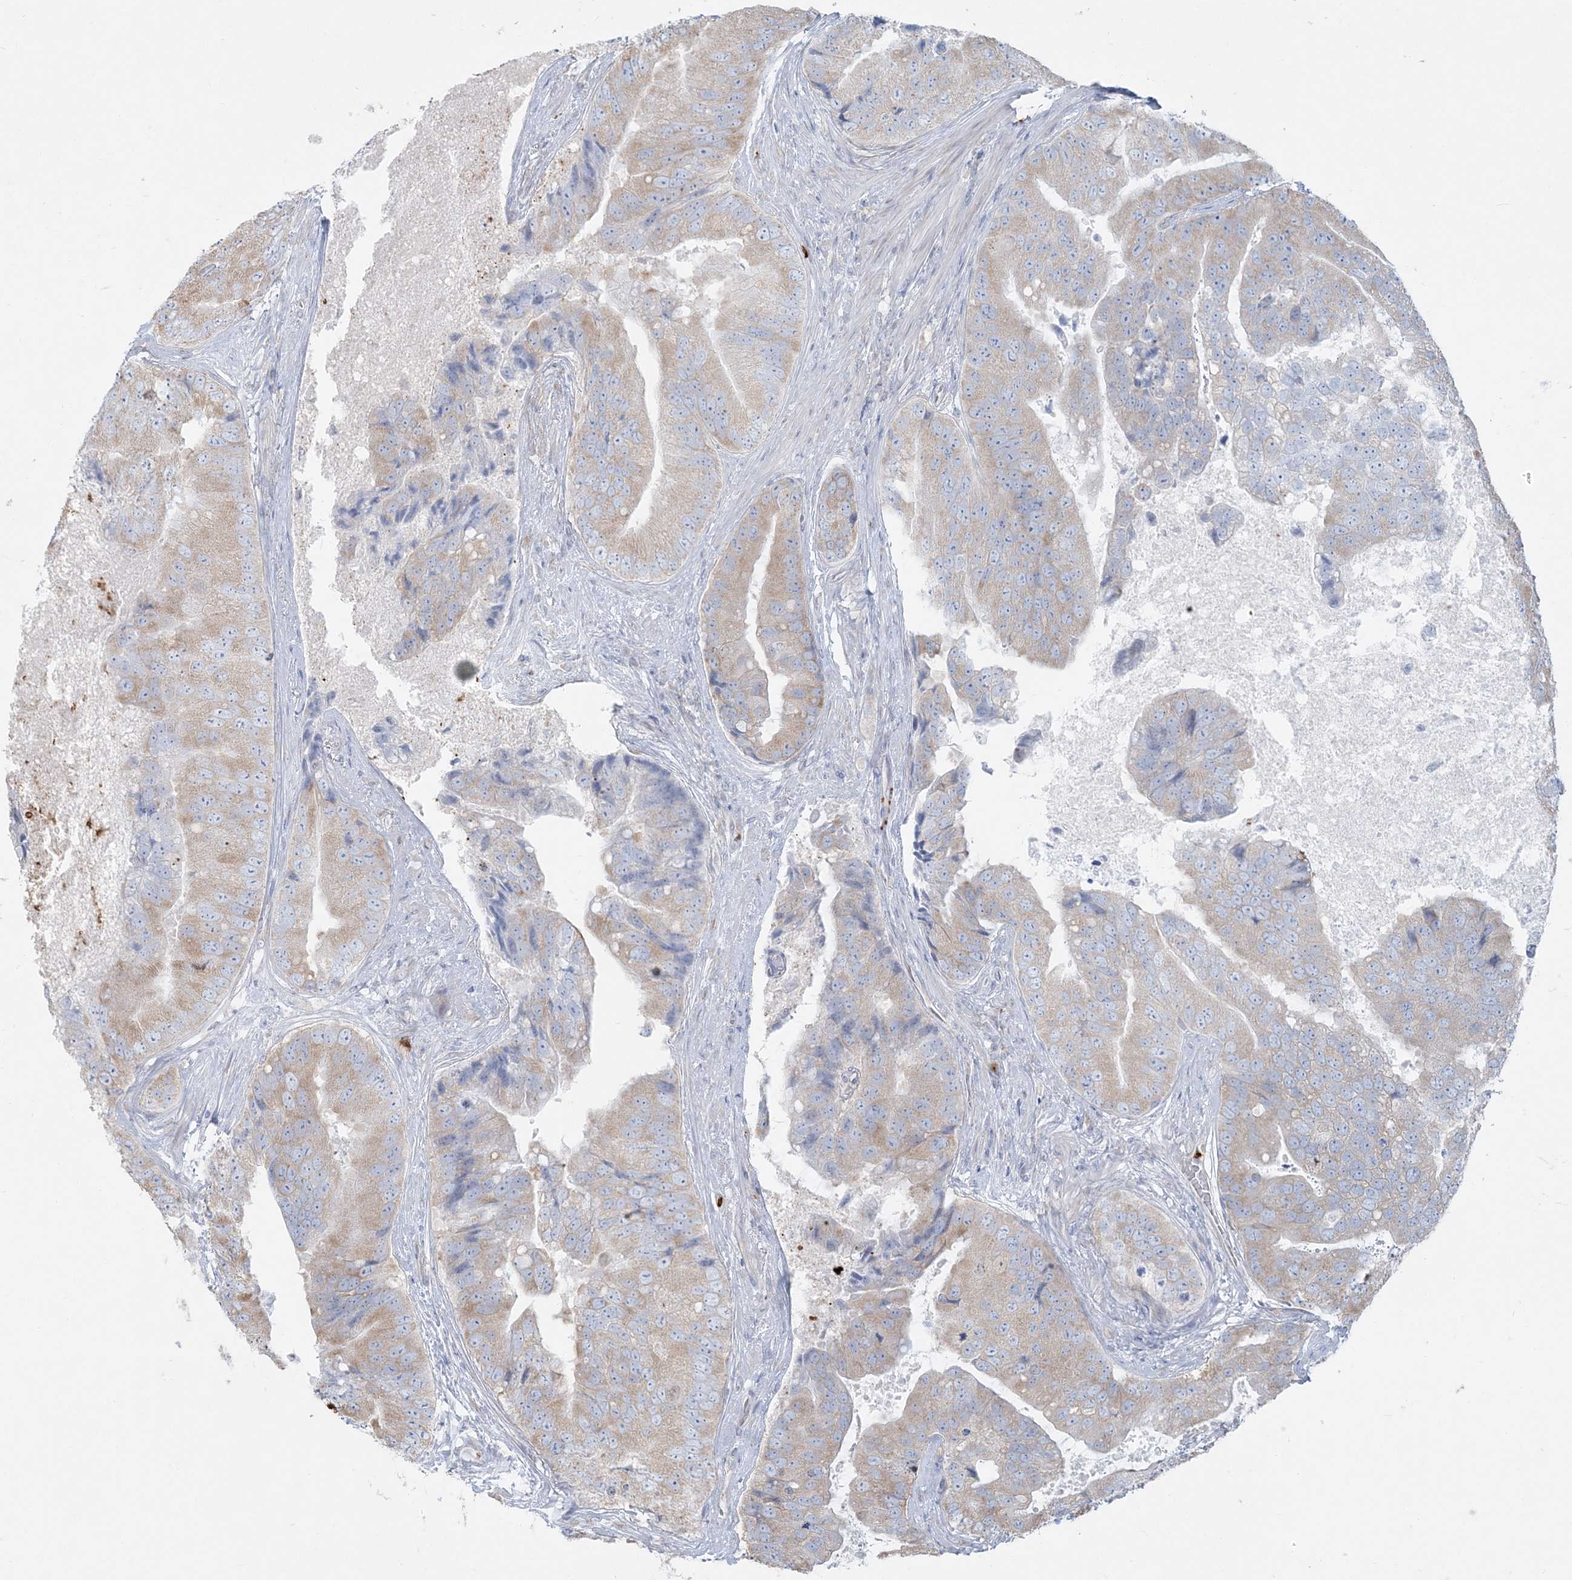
{"staining": {"intensity": "weak", "quantity": "25%-75%", "location": "cytoplasmic/membranous"}, "tissue": "prostate cancer", "cell_type": "Tumor cells", "image_type": "cancer", "snomed": [{"axis": "morphology", "description": "Adenocarcinoma, High grade"}, {"axis": "topography", "description": "Prostate"}], "caption": "IHC of human prostate cancer demonstrates low levels of weak cytoplasmic/membranous expression in approximately 25%-75% of tumor cells.", "gene": "CCNJ", "patient": {"sex": "male", "age": 70}}